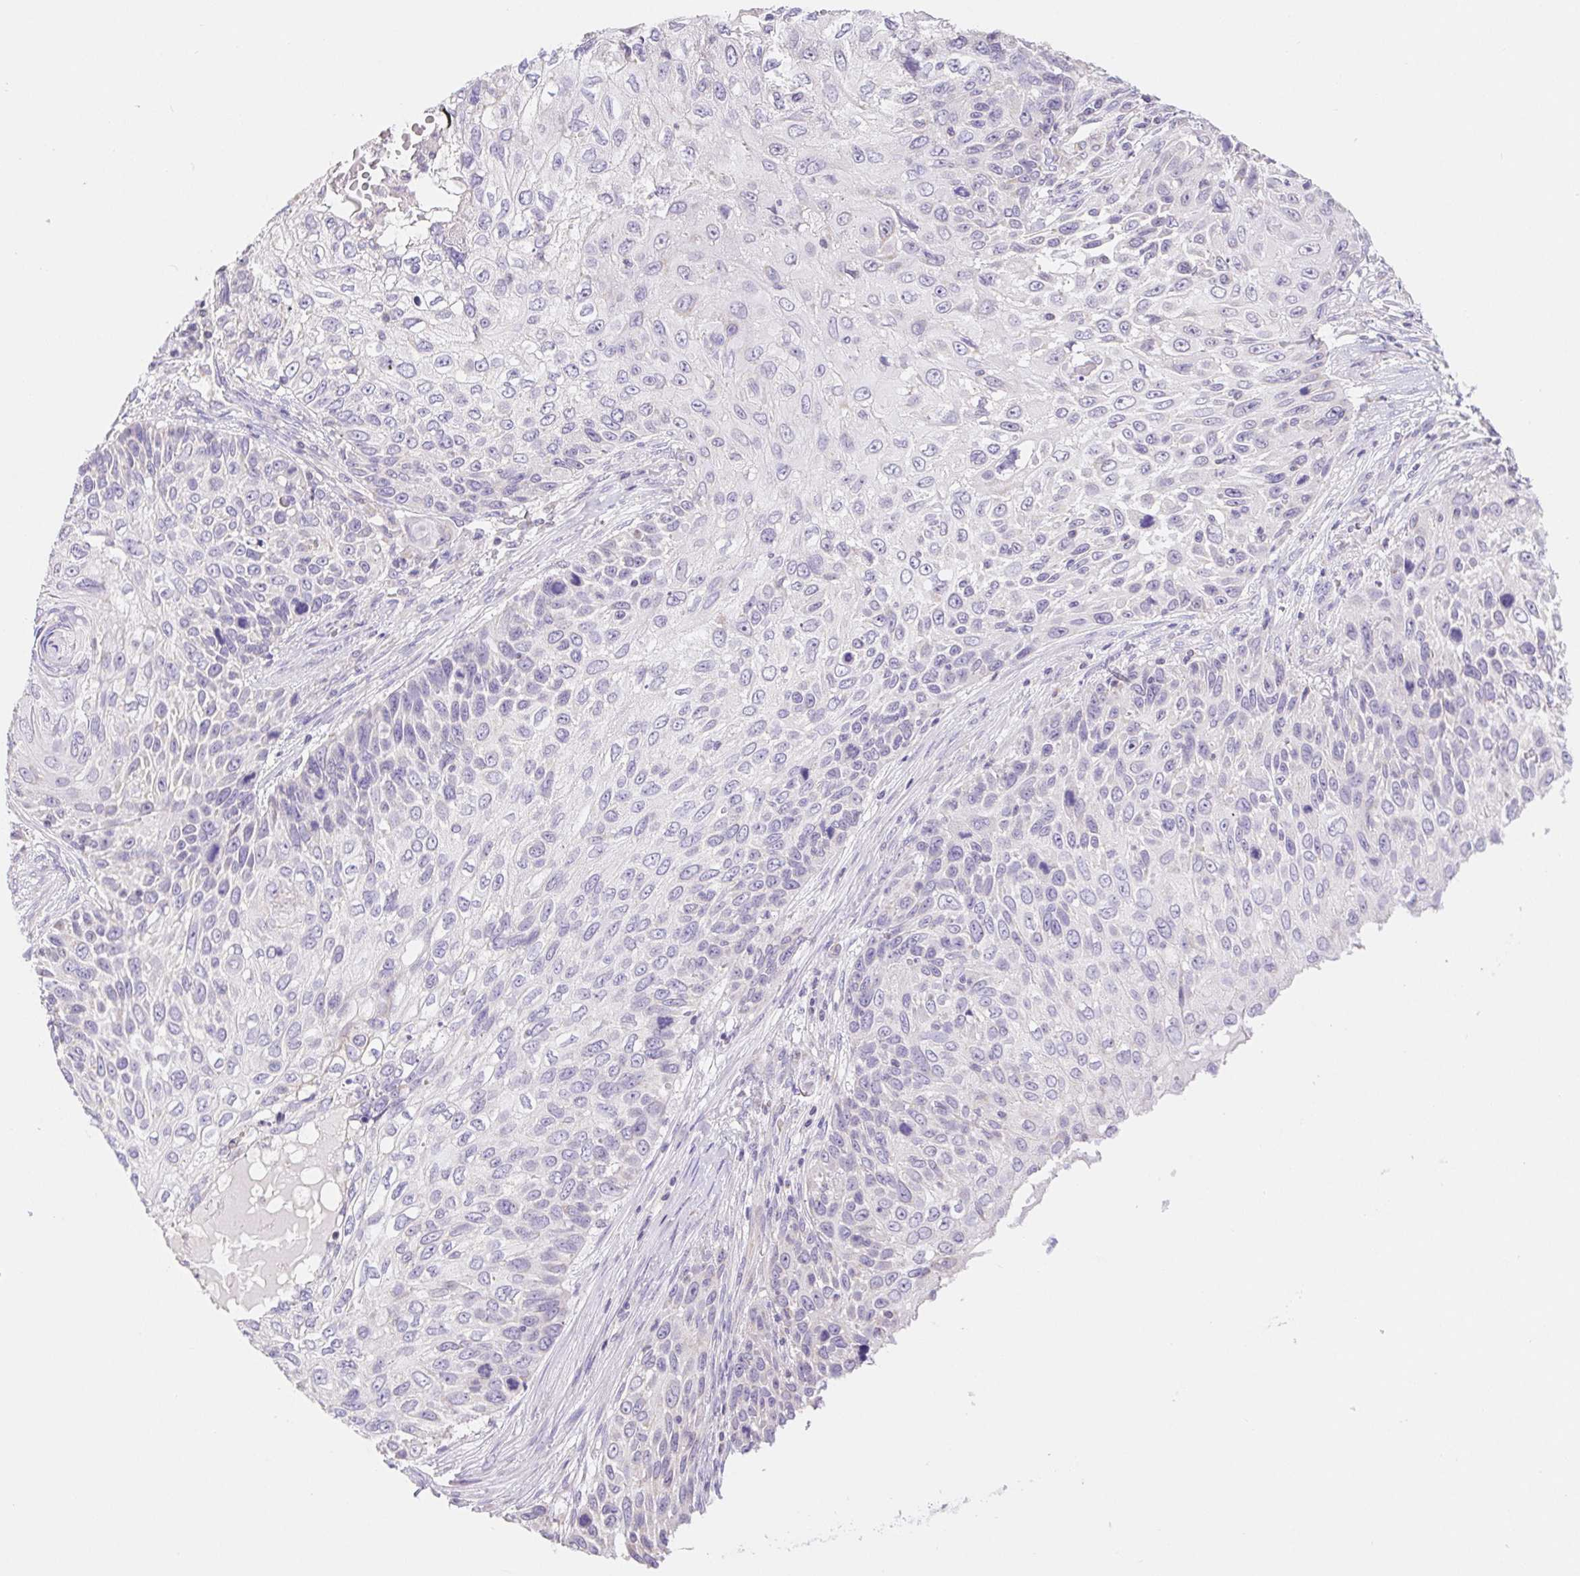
{"staining": {"intensity": "negative", "quantity": "none", "location": "none"}, "tissue": "skin cancer", "cell_type": "Tumor cells", "image_type": "cancer", "snomed": [{"axis": "morphology", "description": "Squamous cell carcinoma, NOS"}, {"axis": "topography", "description": "Skin"}], "caption": "The IHC micrograph has no significant staining in tumor cells of skin cancer tissue.", "gene": "FKBP6", "patient": {"sex": "male", "age": 92}}